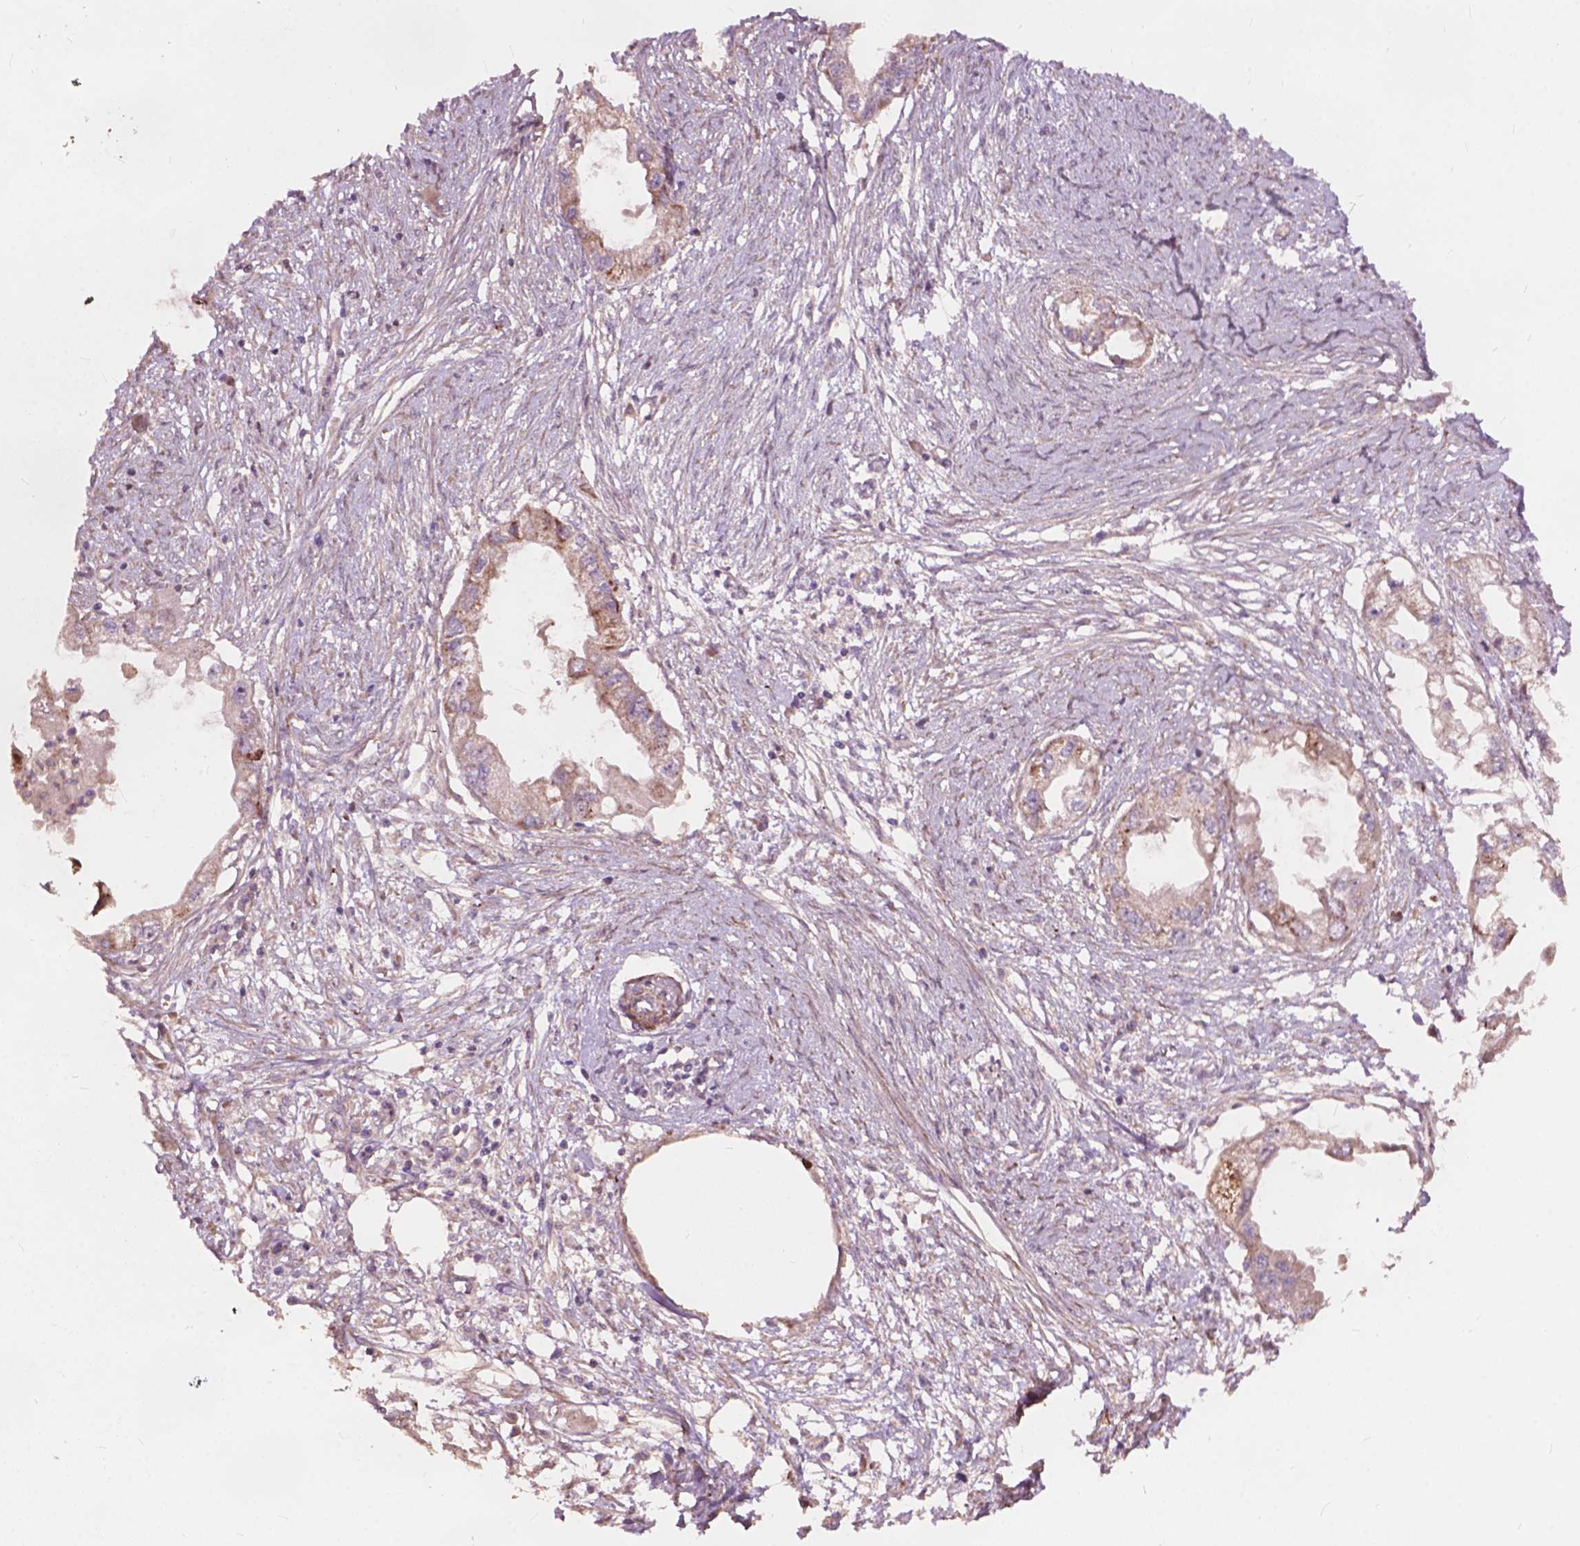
{"staining": {"intensity": "weak", "quantity": "25%-75%", "location": "cytoplasmic/membranous"}, "tissue": "endometrial cancer", "cell_type": "Tumor cells", "image_type": "cancer", "snomed": [{"axis": "morphology", "description": "Adenocarcinoma, NOS"}, {"axis": "morphology", "description": "Adenocarcinoma, metastatic, NOS"}, {"axis": "topography", "description": "Adipose tissue"}, {"axis": "topography", "description": "Endometrium"}], "caption": "Immunohistochemistry (IHC) staining of endometrial adenocarcinoma, which shows low levels of weak cytoplasmic/membranous positivity in approximately 25%-75% of tumor cells indicating weak cytoplasmic/membranous protein staining. The staining was performed using DAB (brown) for protein detection and nuclei were counterstained in hematoxylin (blue).", "gene": "FNIP1", "patient": {"sex": "female", "age": 67}}